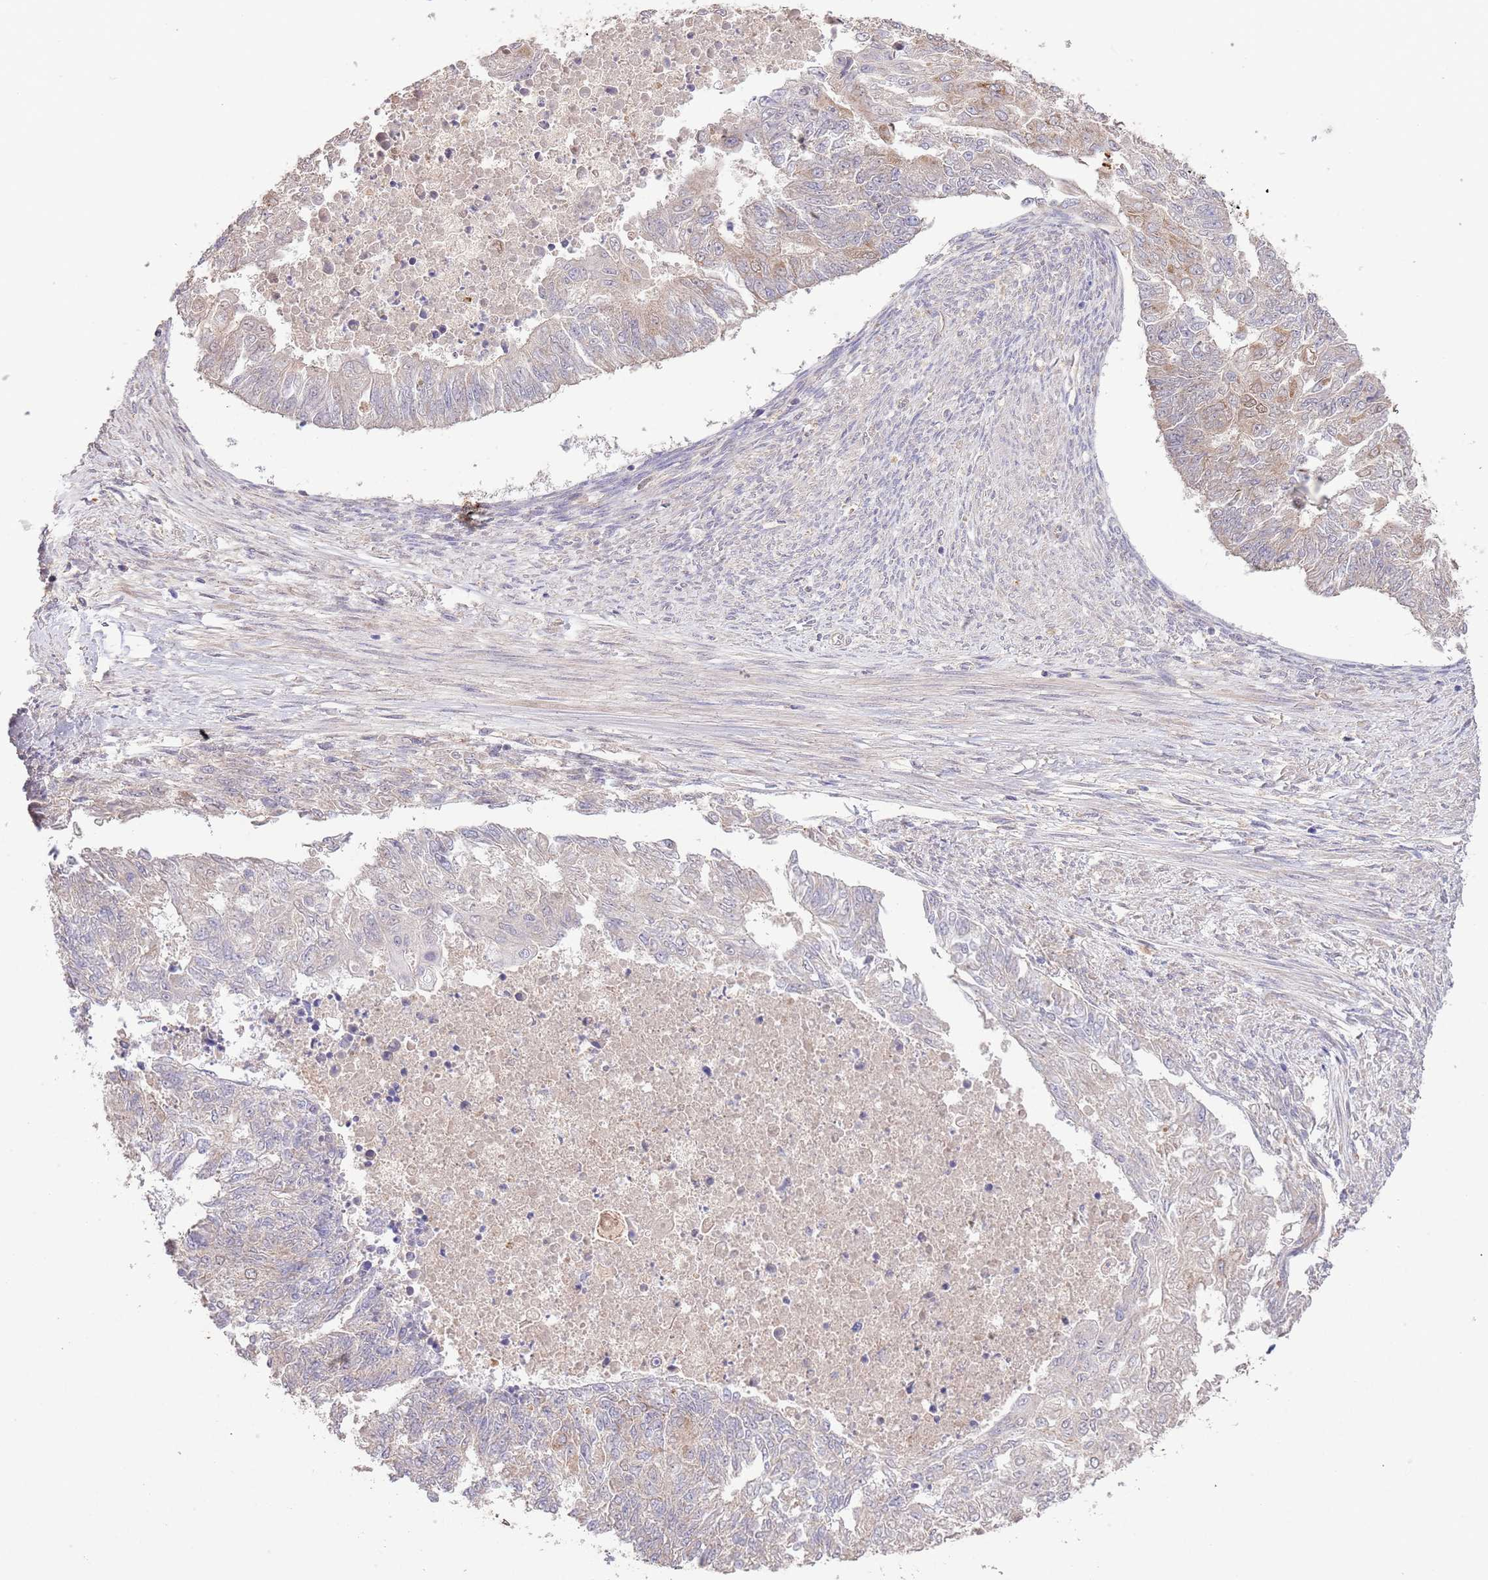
{"staining": {"intensity": "weak", "quantity": "25%-75%", "location": "cytoplasmic/membranous"}, "tissue": "endometrial cancer", "cell_type": "Tumor cells", "image_type": "cancer", "snomed": [{"axis": "morphology", "description": "Adenocarcinoma, NOS"}, {"axis": "topography", "description": "Endometrium"}], "caption": "Immunohistochemistry micrograph of adenocarcinoma (endometrial) stained for a protein (brown), which reveals low levels of weak cytoplasmic/membranous positivity in approximately 25%-75% of tumor cells.", "gene": "IVD", "patient": {"sex": "female", "age": 32}}